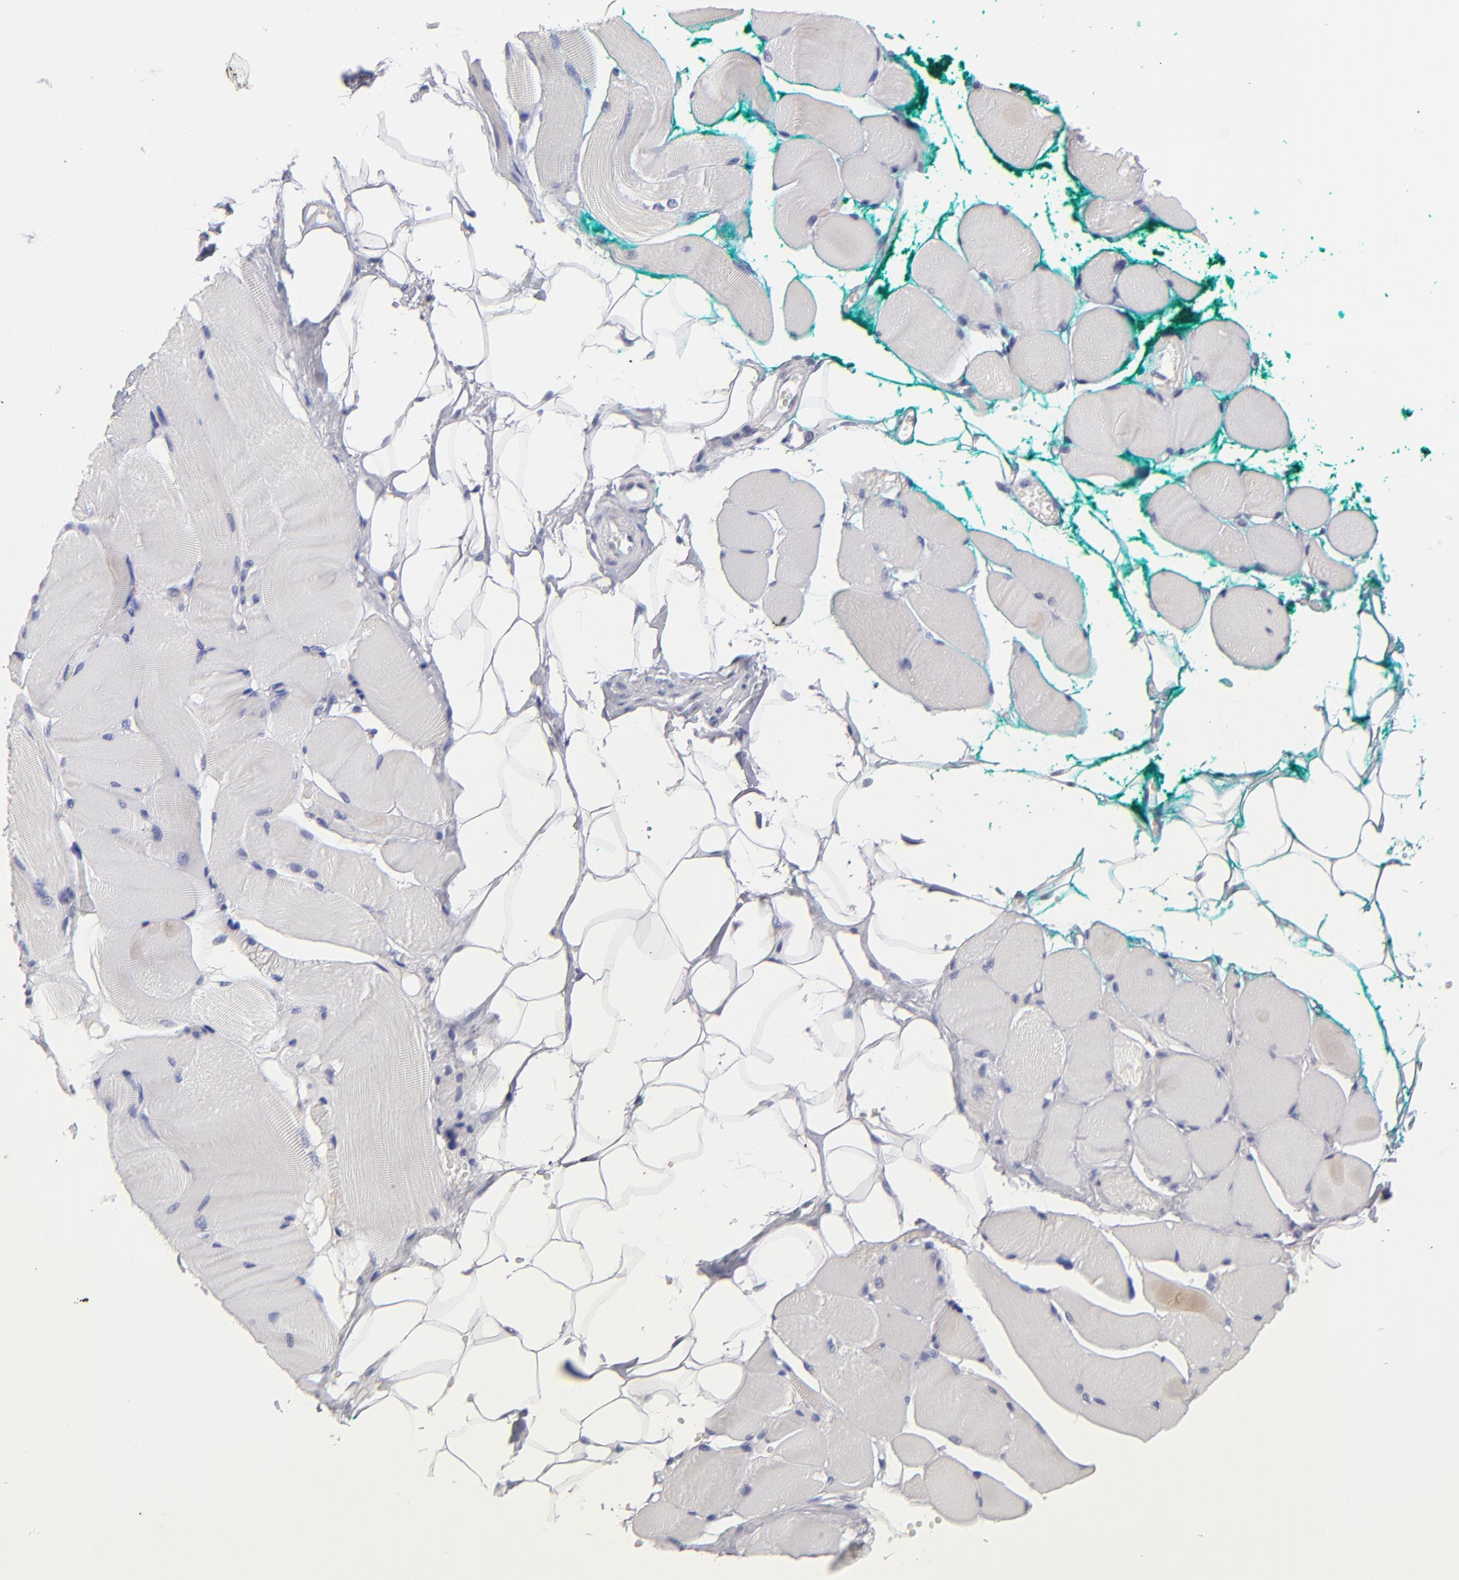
{"staining": {"intensity": "weak", "quantity": "<25%", "location": "cytoplasmic/membranous"}, "tissue": "skeletal muscle", "cell_type": "Myocytes", "image_type": "normal", "snomed": [{"axis": "morphology", "description": "Normal tissue, NOS"}, {"axis": "topography", "description": "Skeletal muscle"}, {"axis": "topography", "description": "Peripheral nerve tissue"}], "caption": "DAB immunohistochemical staining of unremarkable skeletal muscle reveals no significant staining in myocytes.", "gene": "TEX11", "patient": {"sex": "female", "age": 84}}